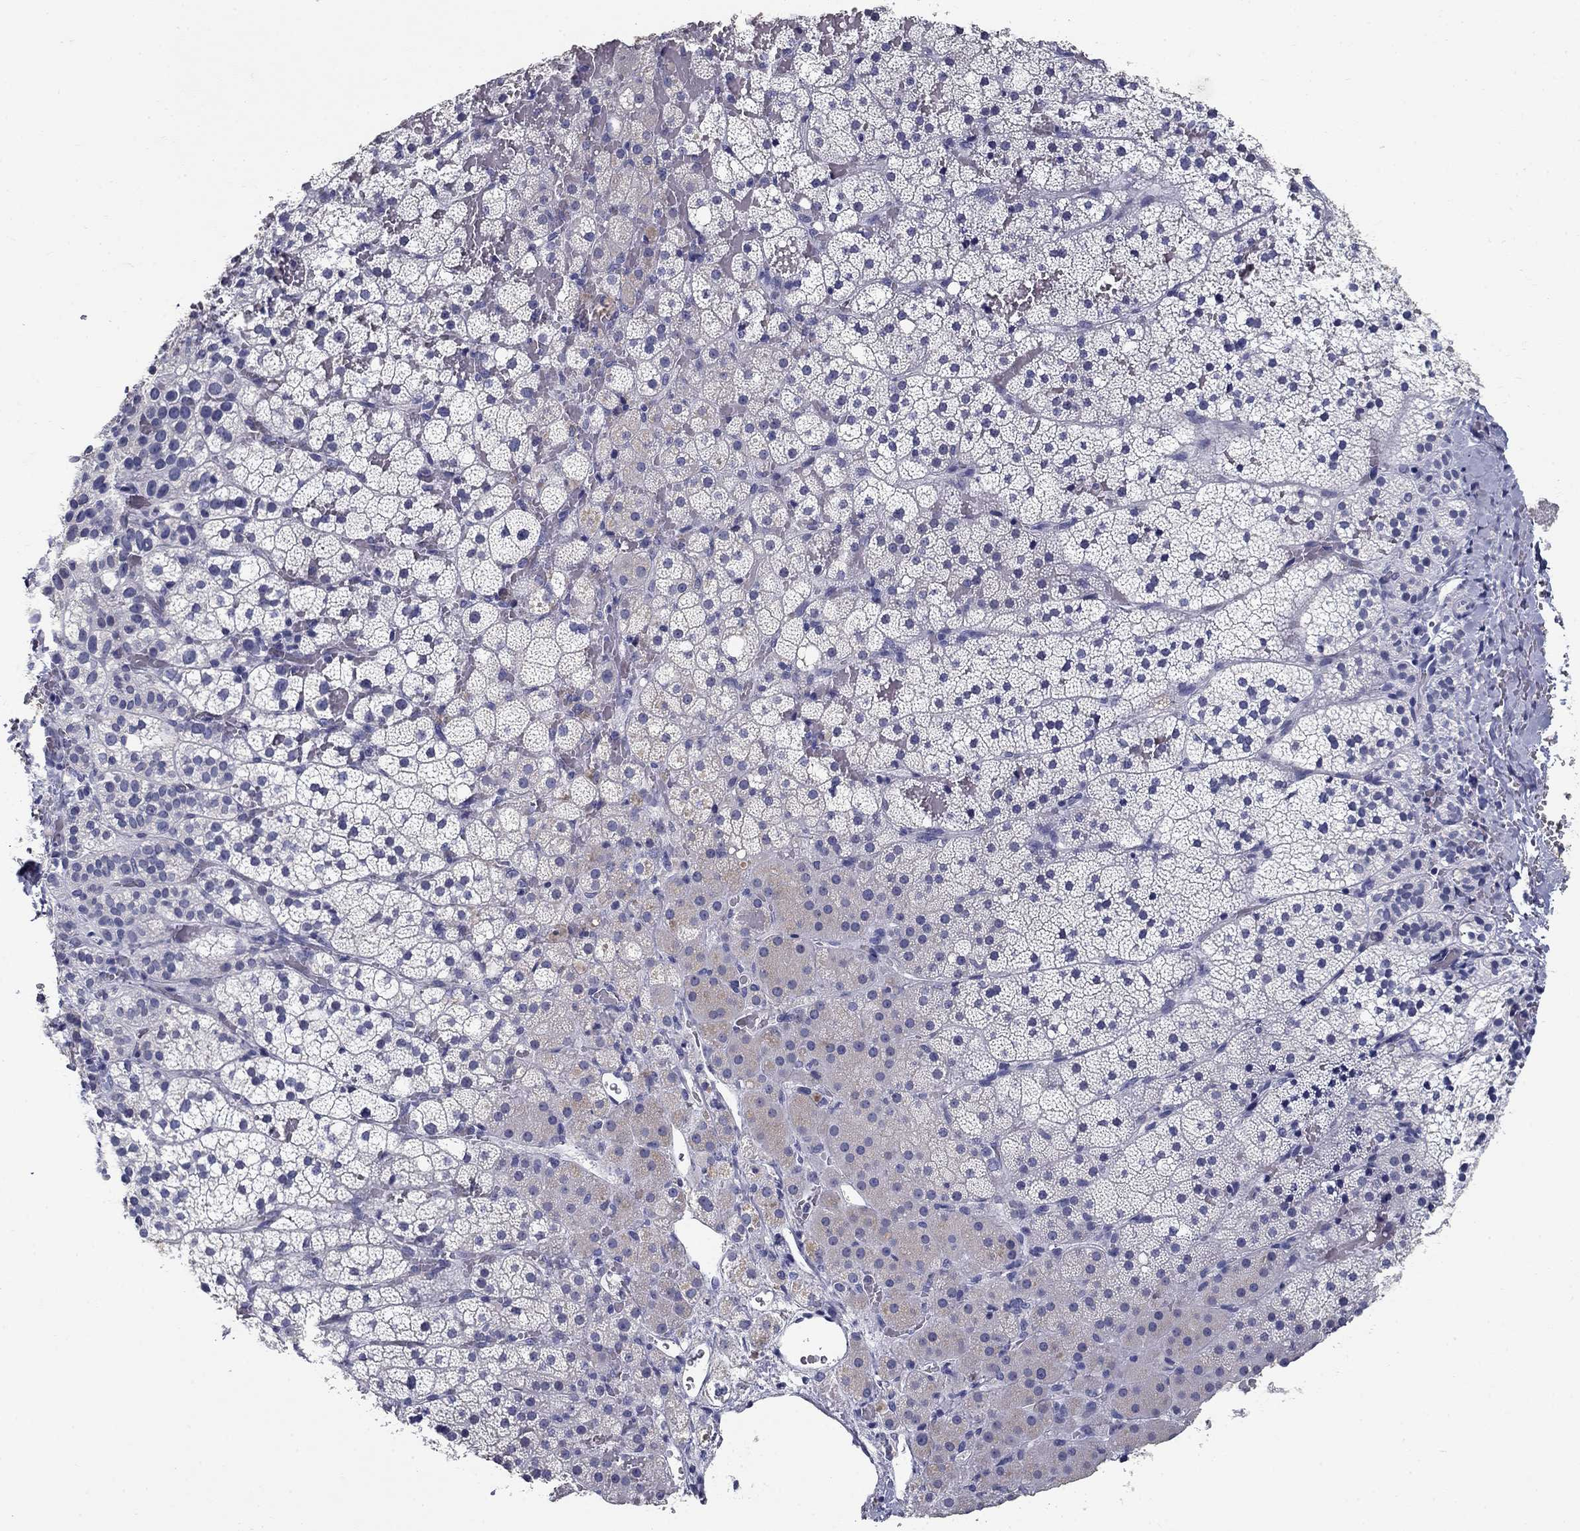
{"staining": {"intensity": "negative", "quantity": "none", "location": "none"}, "tissue": "adrenal gland", "cell_type": "Glandular cells", "image_type": "normal", "snomed": [{"axis": "morphology", "description": "Normal tissue, NOS"}, {"axis": "topography", "description": "Adrenal gland"}], "caption": "High power microscopy photomicrograph of an IHC photomicrograph of benign adrenal gland, revealing no significant staining in glandular cells. The staining is performed using DAB (3,3'-diaminobenzidine) brown chromogen with nuclei counter-stained in using hematoxylin.", "gene": "POMC", "patient": {"sex": "male", "age": 53}}